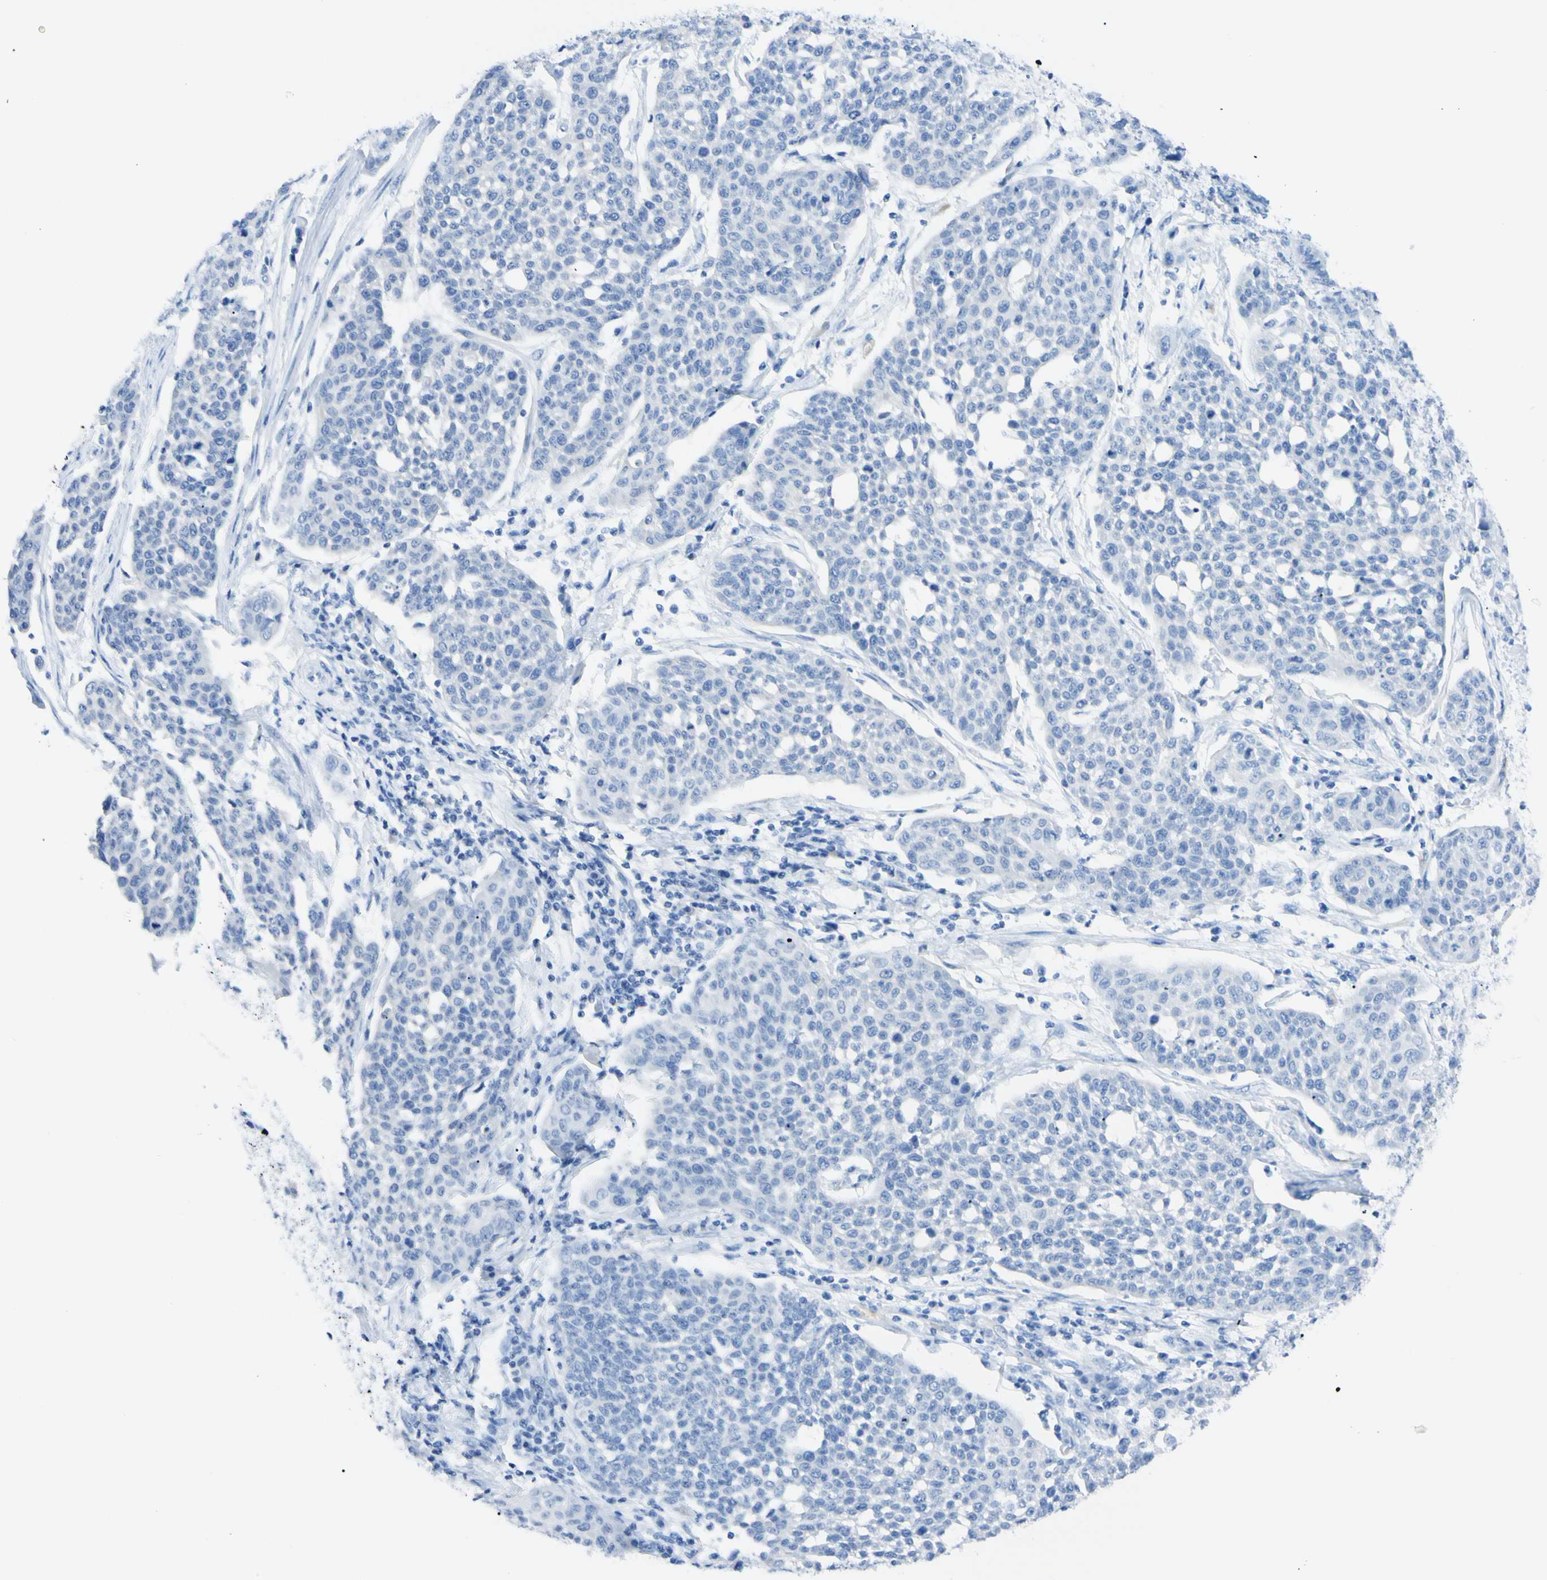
{"staining": {"intensity": "negative", "quantity": "none", "location": "none"}, "tissue": "cervical cancer", "cell_type": "Tumor cells", "image_type": "cancer", "snomed": [{"axis": "morphology", "description": "Squamous cell carcinoma, NOS"}, {"axis": "topography", "description": "Cervix"}], "caption": "This is a micrograph of immunohistochemistry (IHC) staining of squamous cell carcinoma (cervical), which shows no positivity in tumor cells. (DAB (3,3'-diaminobenzidine) immunohistochemistry (IHC) with hematoxylin counter stain).", "gene": "FOLH1", "patient": {"sex": "female", "age": 34}}